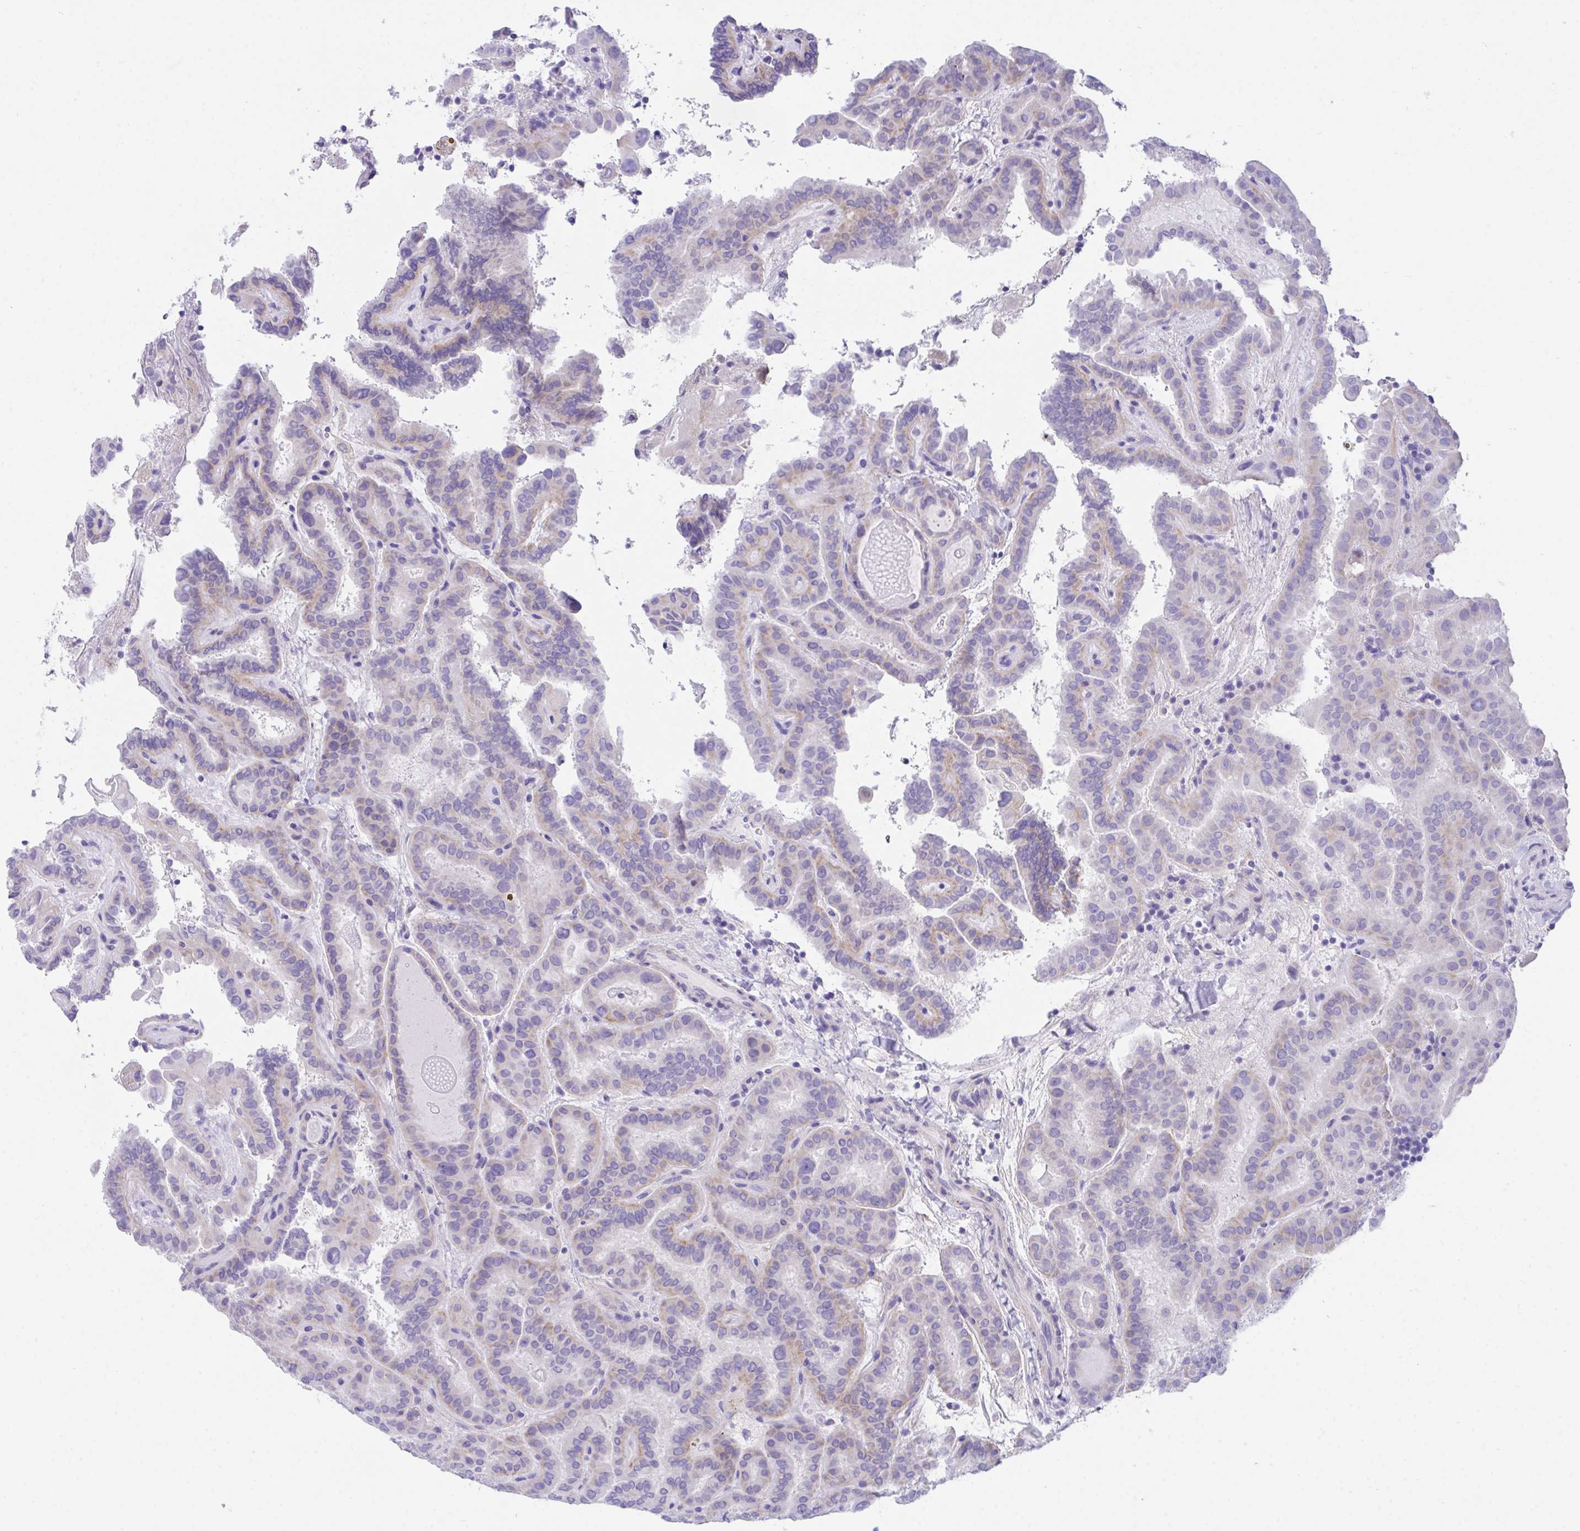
{"staining": {"intensity": "weak", "quantity": "<25%", "location": "cytoplasmic/membranous"}, "tissue": "thyroid cancer", "cell_type": "Tumor cells", "image_type": "cancer", "snomed": [{"axis": "morphology", "description": "Papillary adenocarcinoma, NOS"}, {"axis": "topography", "description": "Thyroid gland"}], "caption": "Histopathology image shows no protein expression in tumor cells of thyroid cancer tissue. The staining was performed using DAB (3,3'-diaminobenzidine) to visualize the protein expression in brown, while the nuclei were stained in blue with hematoxylin (Magnification: 20x).", "gene": "TMEM106B", "patient": {"sex": "female", "age": 46}}